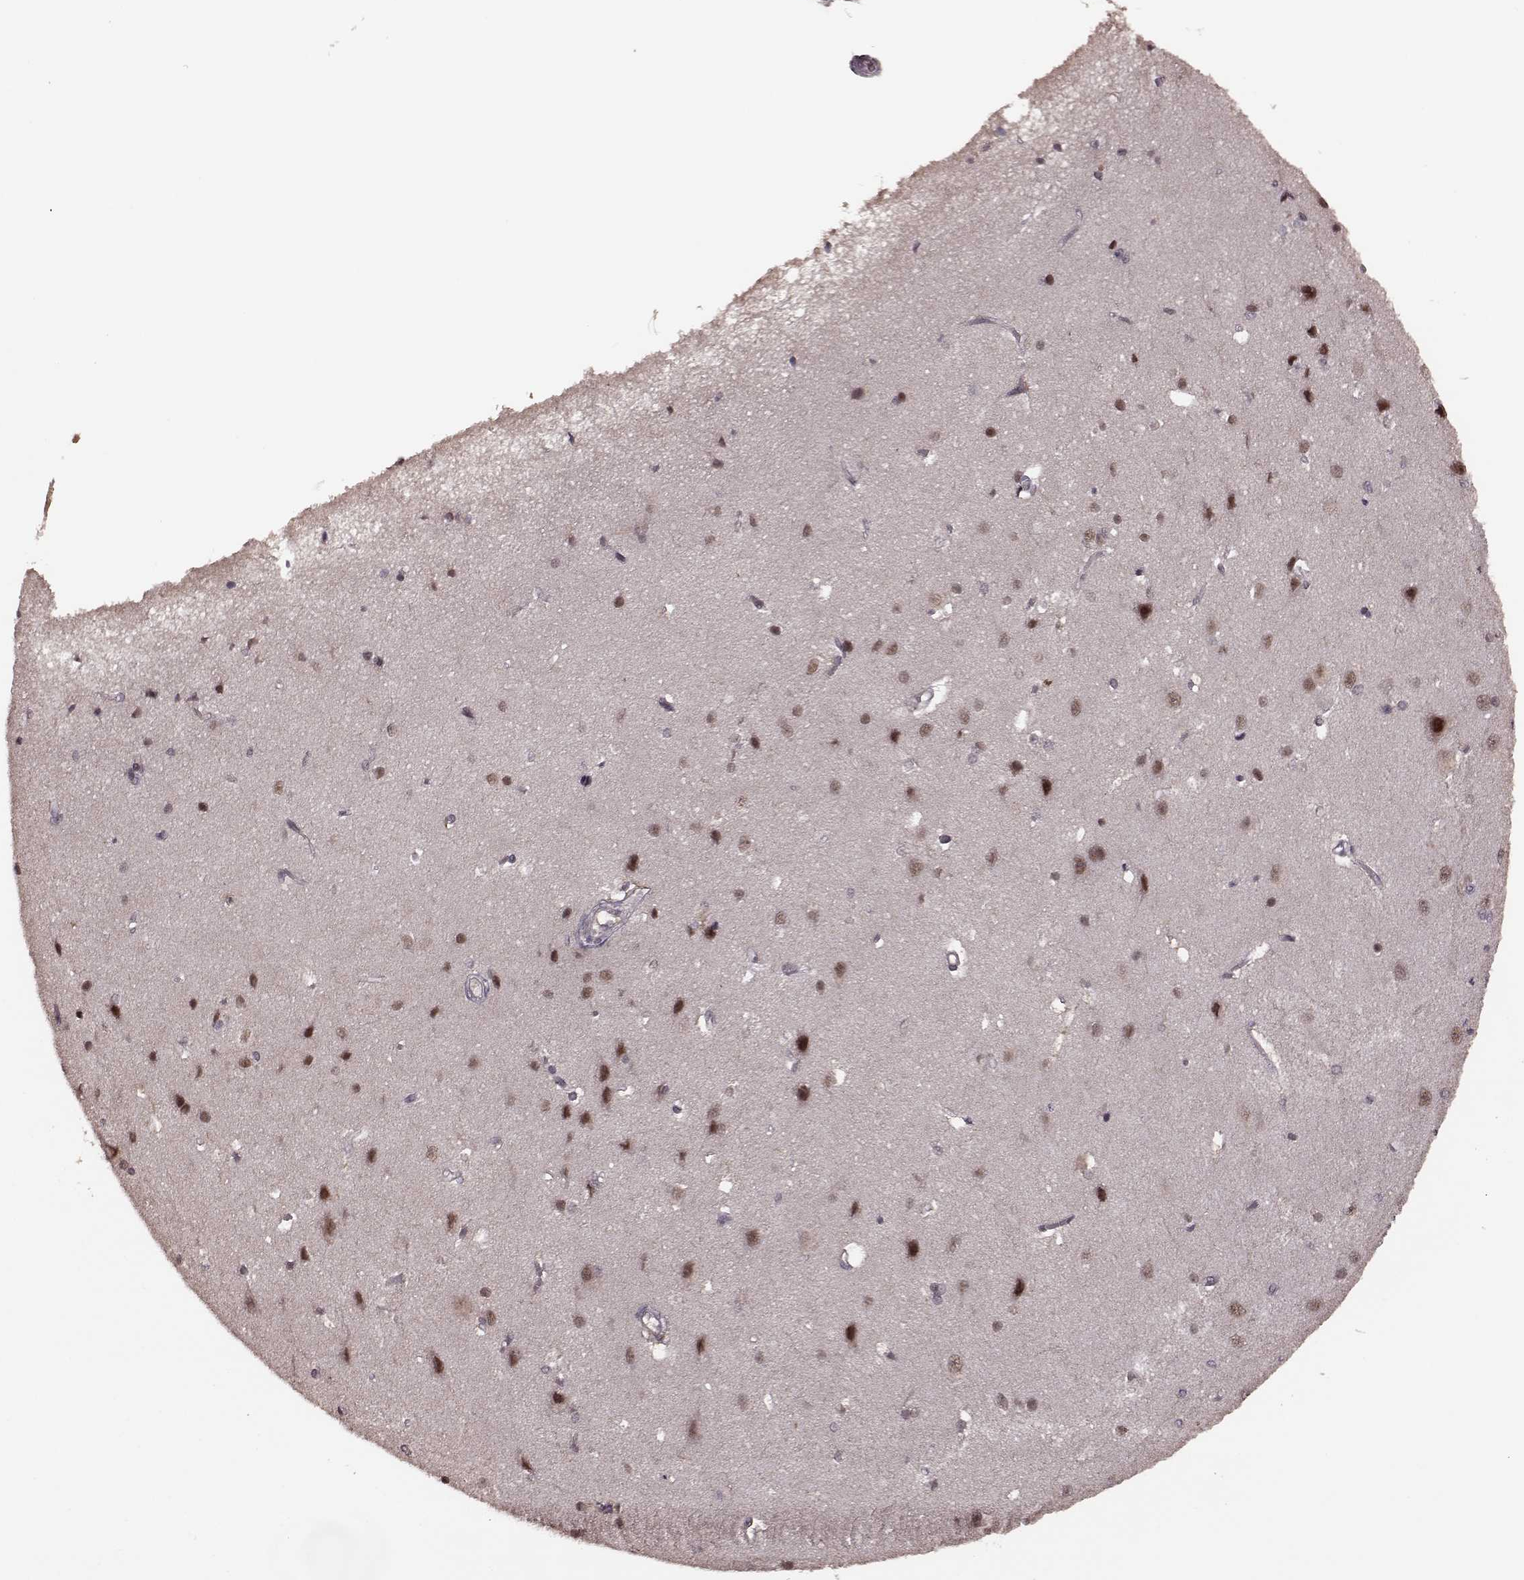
{"staining": {"intensity": "negative", "quantity": "none", "location": "none"}, "tissue": "cerebral cortex", "cell_type": "Endothelial cells", "image_type": "normal", "snomed": [{"axis": "morphology", "description": "Normal tissue, NOS"}, {"axis": "topography", "description": "Cerebral cortex"}], "caption": "IHC histopathology image of benign cerebral cortex stained for a protein (brown), which demonstrates no staining in endothelial cells.", "gene": "PLCB4", "patient": {"sex": "male", "age": 37}}